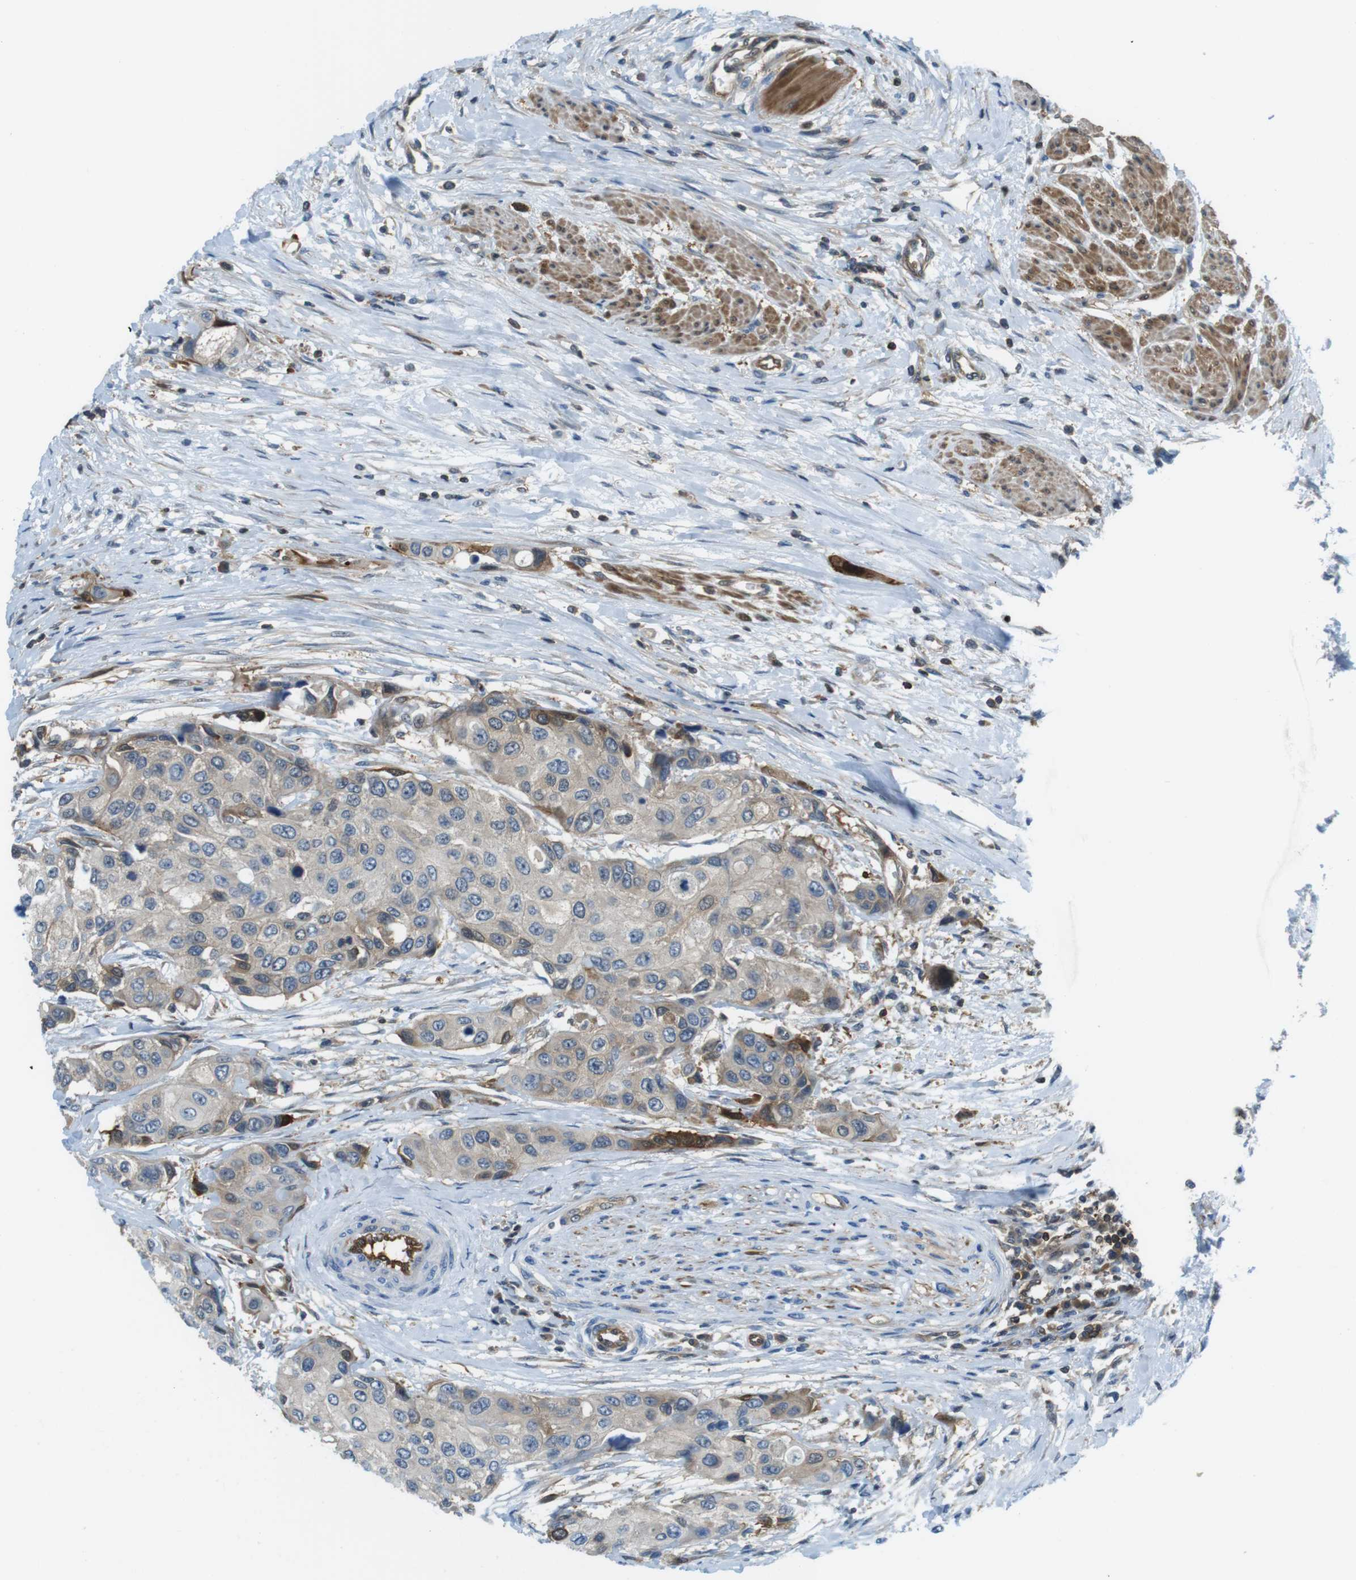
{"staining": {"intensity": "moderate", "quantity": "<25%", "location": "cytoplasmic/membranous"}, "tissue": "urothelial cancer", "cell_type": "Tumor cells", "image_type": "cancer", "snomed": [{"axis": "morphology", "description": "Urothelial carcinoma, High grade"}, {"axis": "topography", "description": "Urinary bladder"}], "caption": "Immunohistochemistry (IHC) micrograph of neoplastic tissue: urothelial cancer stained using immunohistochemistry (IHC) shows low levels of moderate protein expression localized specifically in the cytoplasmic/membranous of tumor cells, appearing as a cytoplasmic/membranous brown color.", "gene": "TES", "patient": {"sex": "female", "age": 56}}